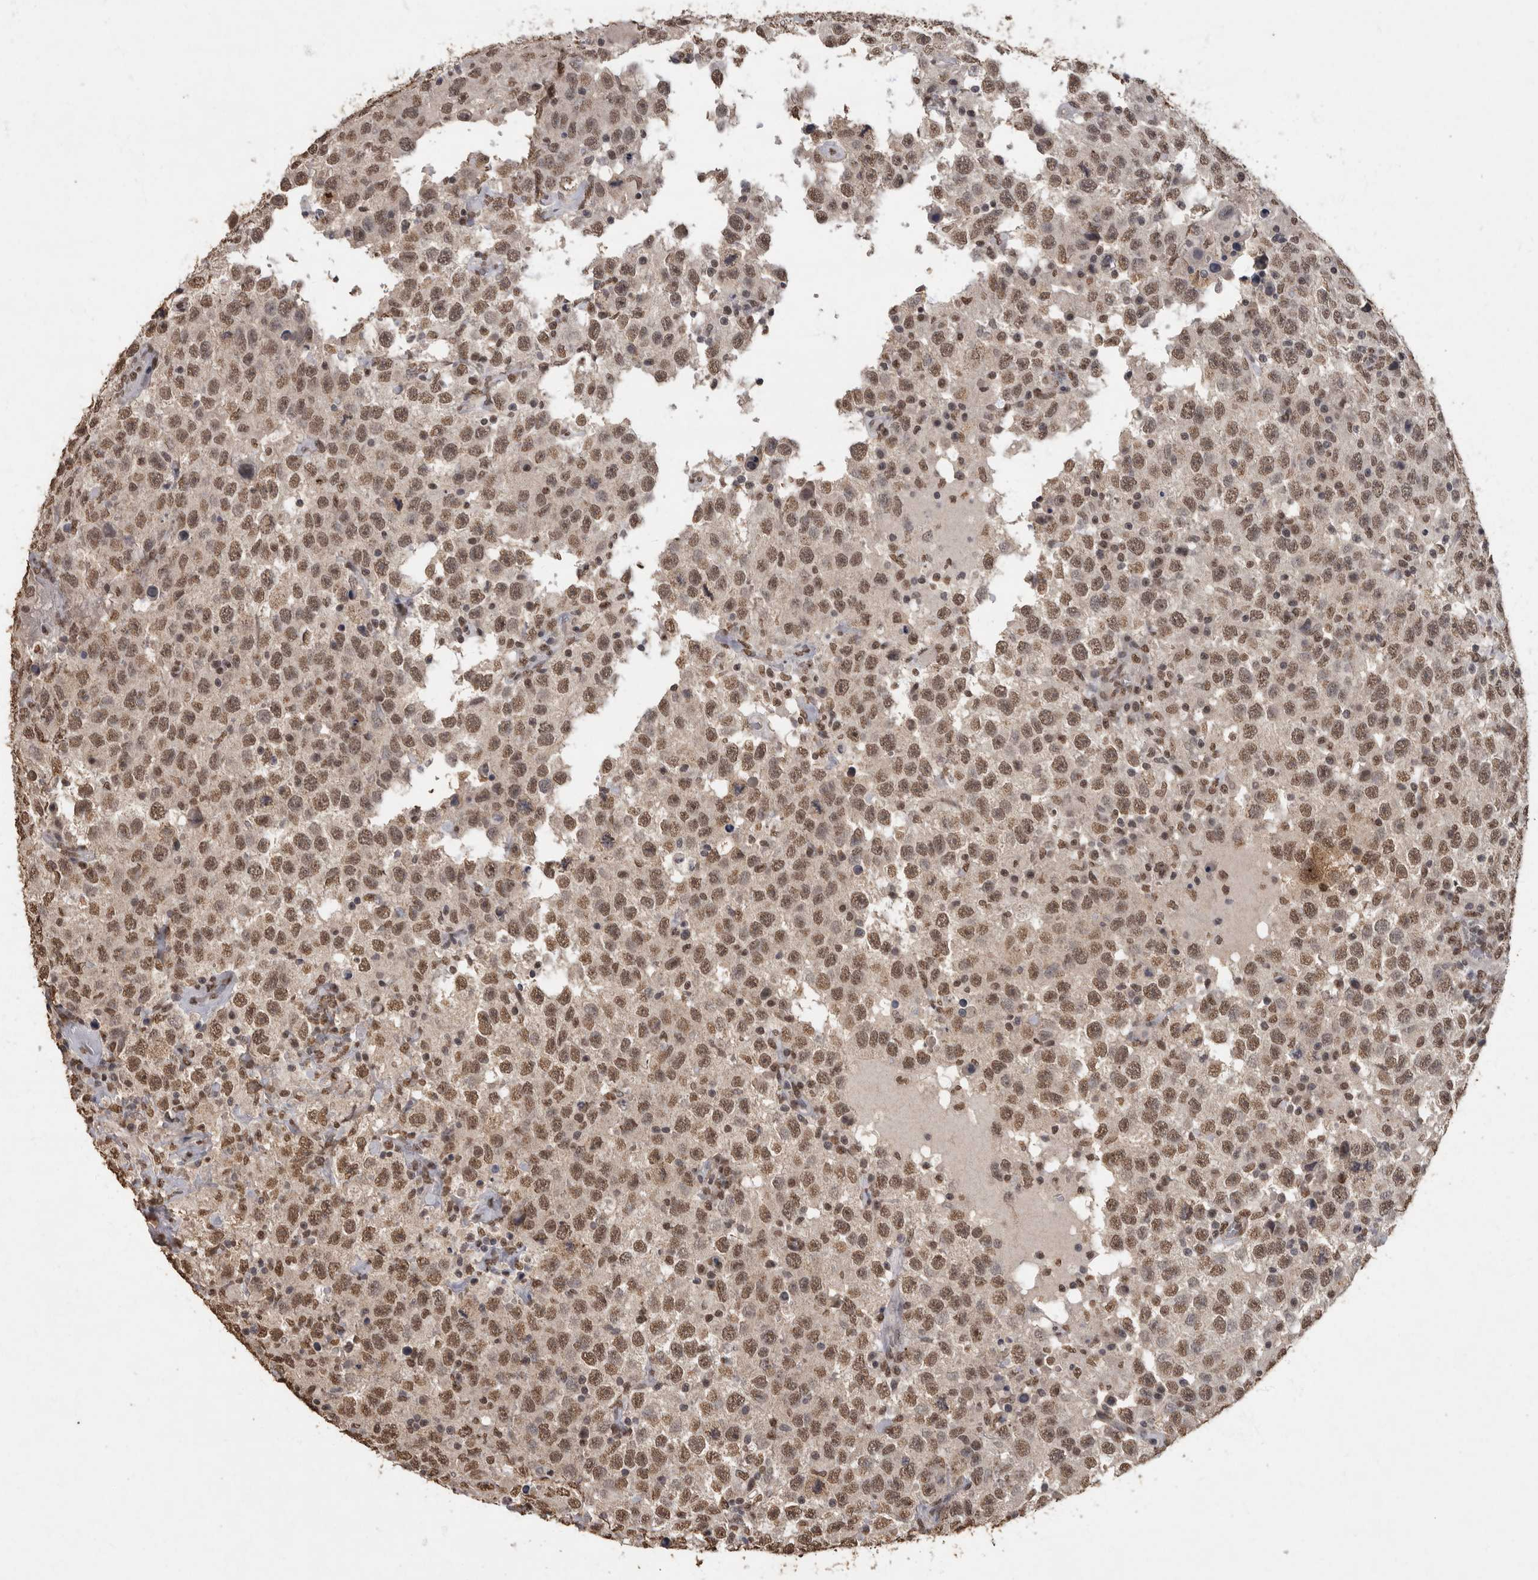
{"staining": {"intensity": "moderate", "quantity": ">75%", "location": "nuclear"}, "tissue": "testis cancer", "cell_type": "Tumor cells", "image_type": "cancer", "snomed": [{"axis": "morphology", "description": "Seminoma, NOS"}, {"axis": "topography", "description": "Testis"}], "caption": "The histopathology image exhibits immunohistochemical staining of testis cancer. There is moderate nuclear staining is appreciated in about >75% of tumor cells.", "gene": "NBL1", "patient": {"sex": "male", "age": 41}}